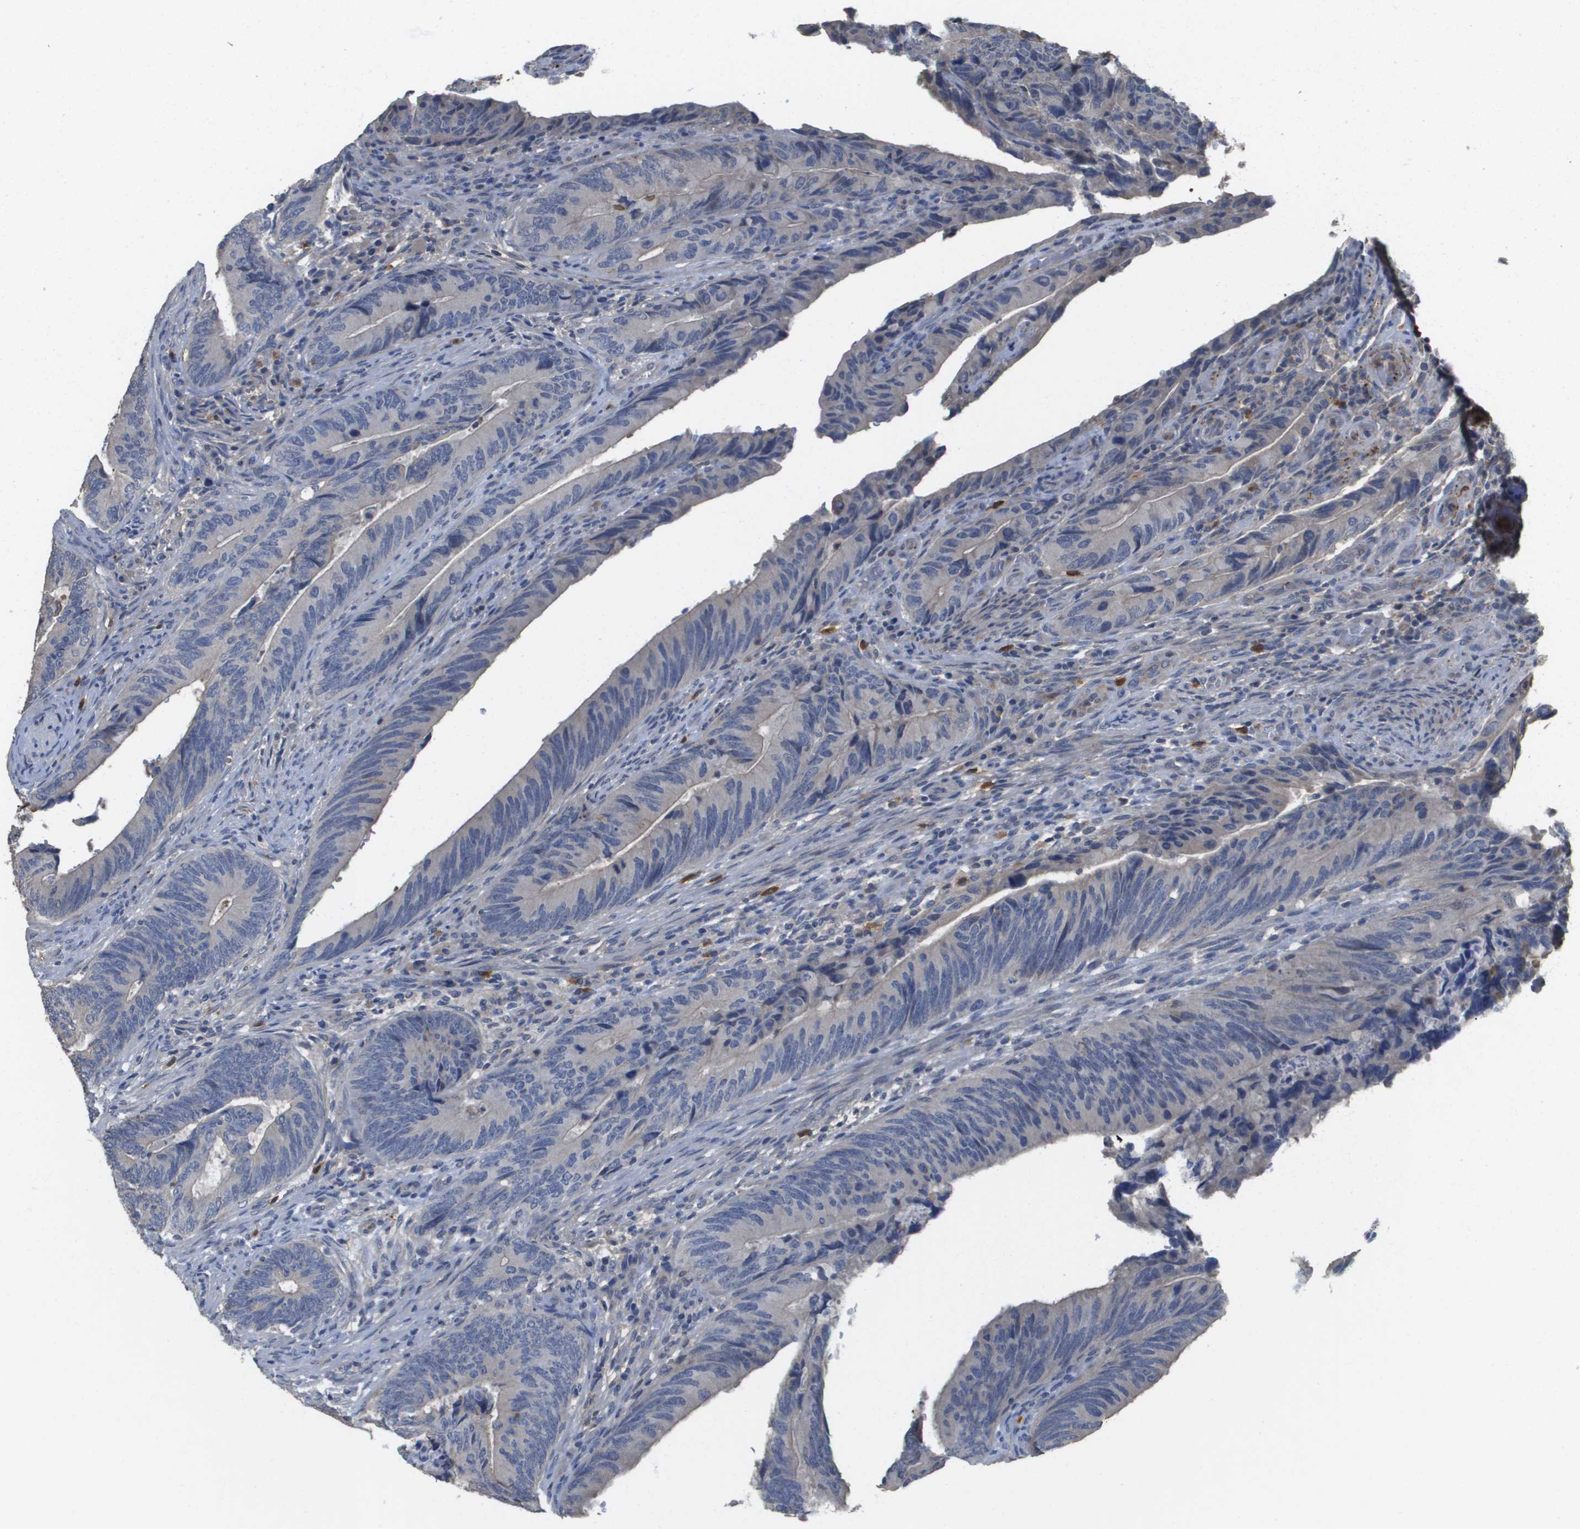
{"staining": {"intensity": "negative", "quantity": "none", "location": "none"}, "tissue": "colorectal cancer", "cell_type": "Tumor cells", "image_type": "cancer", "snomed": [{"axis": "morphology", "description": "Normal tissue, NOS"}, {"axis": "morphology", "description": "Adenocarcinoma, NOS"}, {"axis": "topography", "description": "Colon"}], "caption": "IHC photomicrograph of colorectal cancer stained for a protein (brown), which shows no expression in tumor cells.", "gene": "RAB27B", "patient": {"sex": "male", "age": 56}}